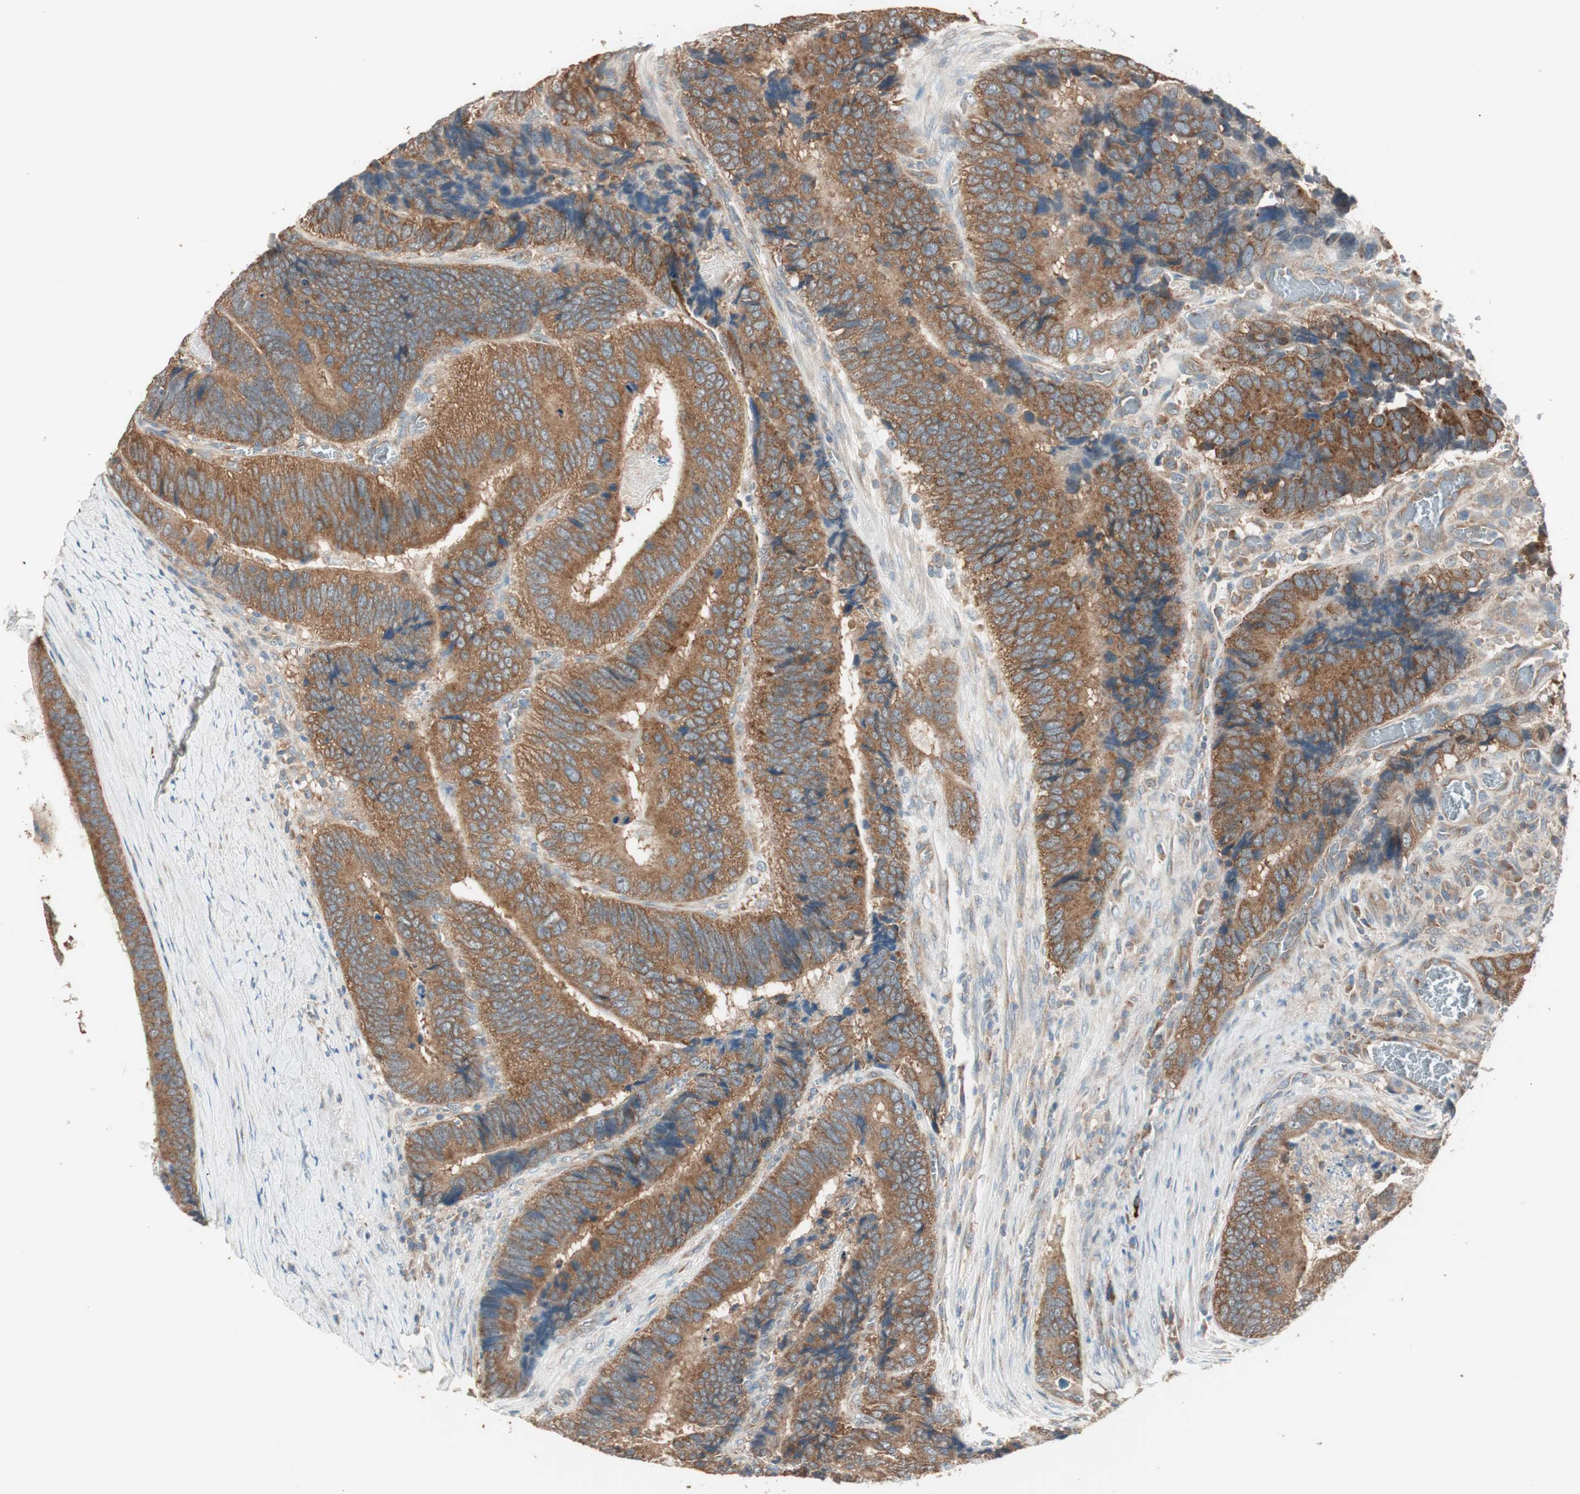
{"staining": {"intensity": "strong", "quantity": ">75%", "location": "cytoplasmic/membranous"}, "tissue": "colorectal cancer", "cell_type": "Tumor cells", "image_type": "cancer", "snomed": [{"axis": "morphology", "description": "Adenocarcinoma, NOS"}, {"axis": "topography", "description": "Colon"}], "caption": "A brown stain highlights strong cytoplasmic/membranous staining of a protein in adenocarcinoma (colorectal) tumor cells.", "gene": "CC2D1A", "patient": {"sex": "male", "age": 72}}